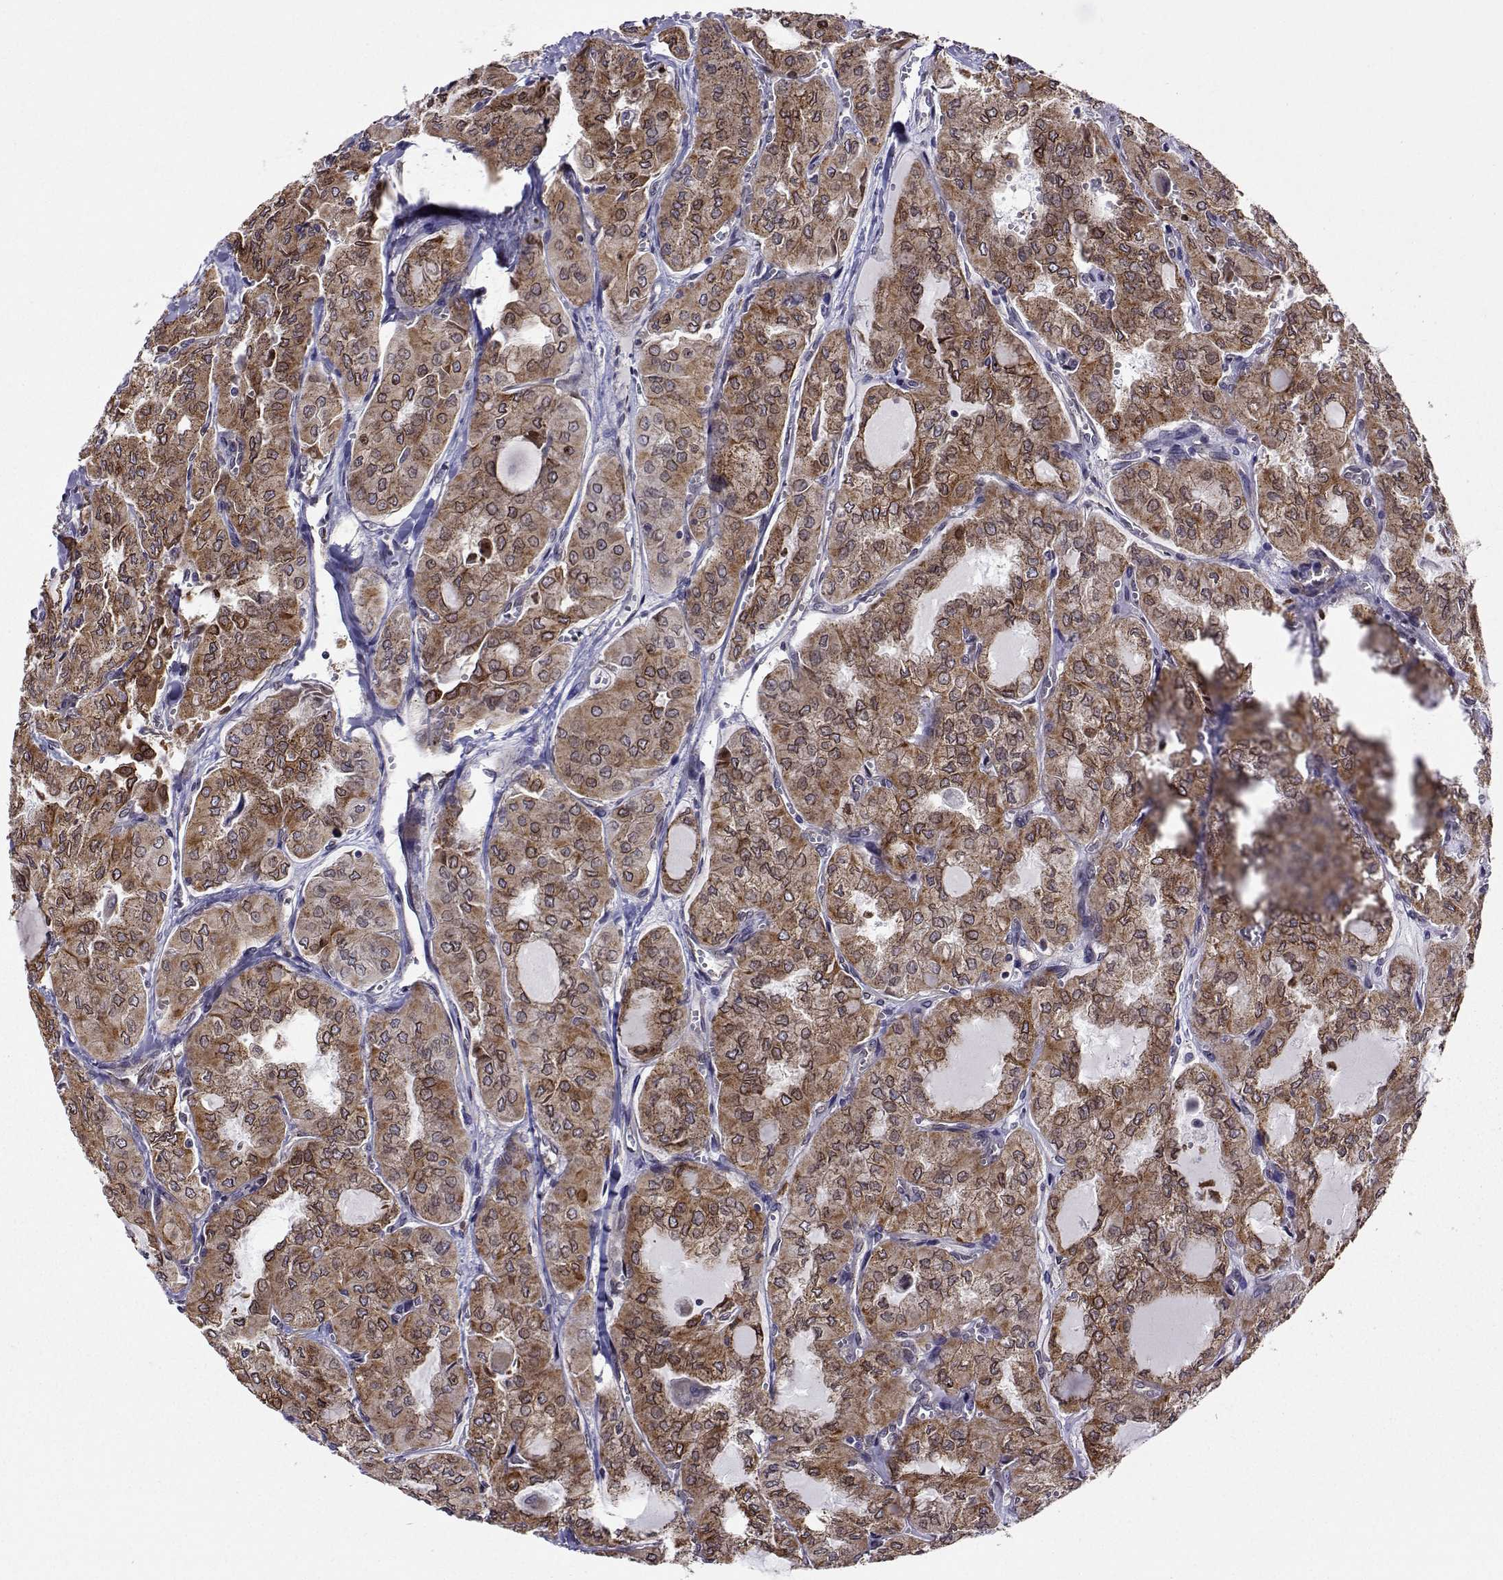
{"staining": {"intensity": "moderate", "quantity": ">75%", "location": "cytoplasmic/membranous,nuclear"}, "tissue": "thyroid cancer", "cell_type": "Tumor cells", "image_type": "cancer", "snomed": [{"axis": "morphology", "description": "Papillary adenocarcinoma, NOS"}, {"axis": "topography", "description": "Thyroid gland"}], "caption": "Human thyroid cancer stained for a protein (brown) displays moderate cytoplasmic/membranous and nuclear positive expression in approximately >75% of tumor cells.", "gene": "PGRMC2", "patient": {"sex": "male", "age": 20}}